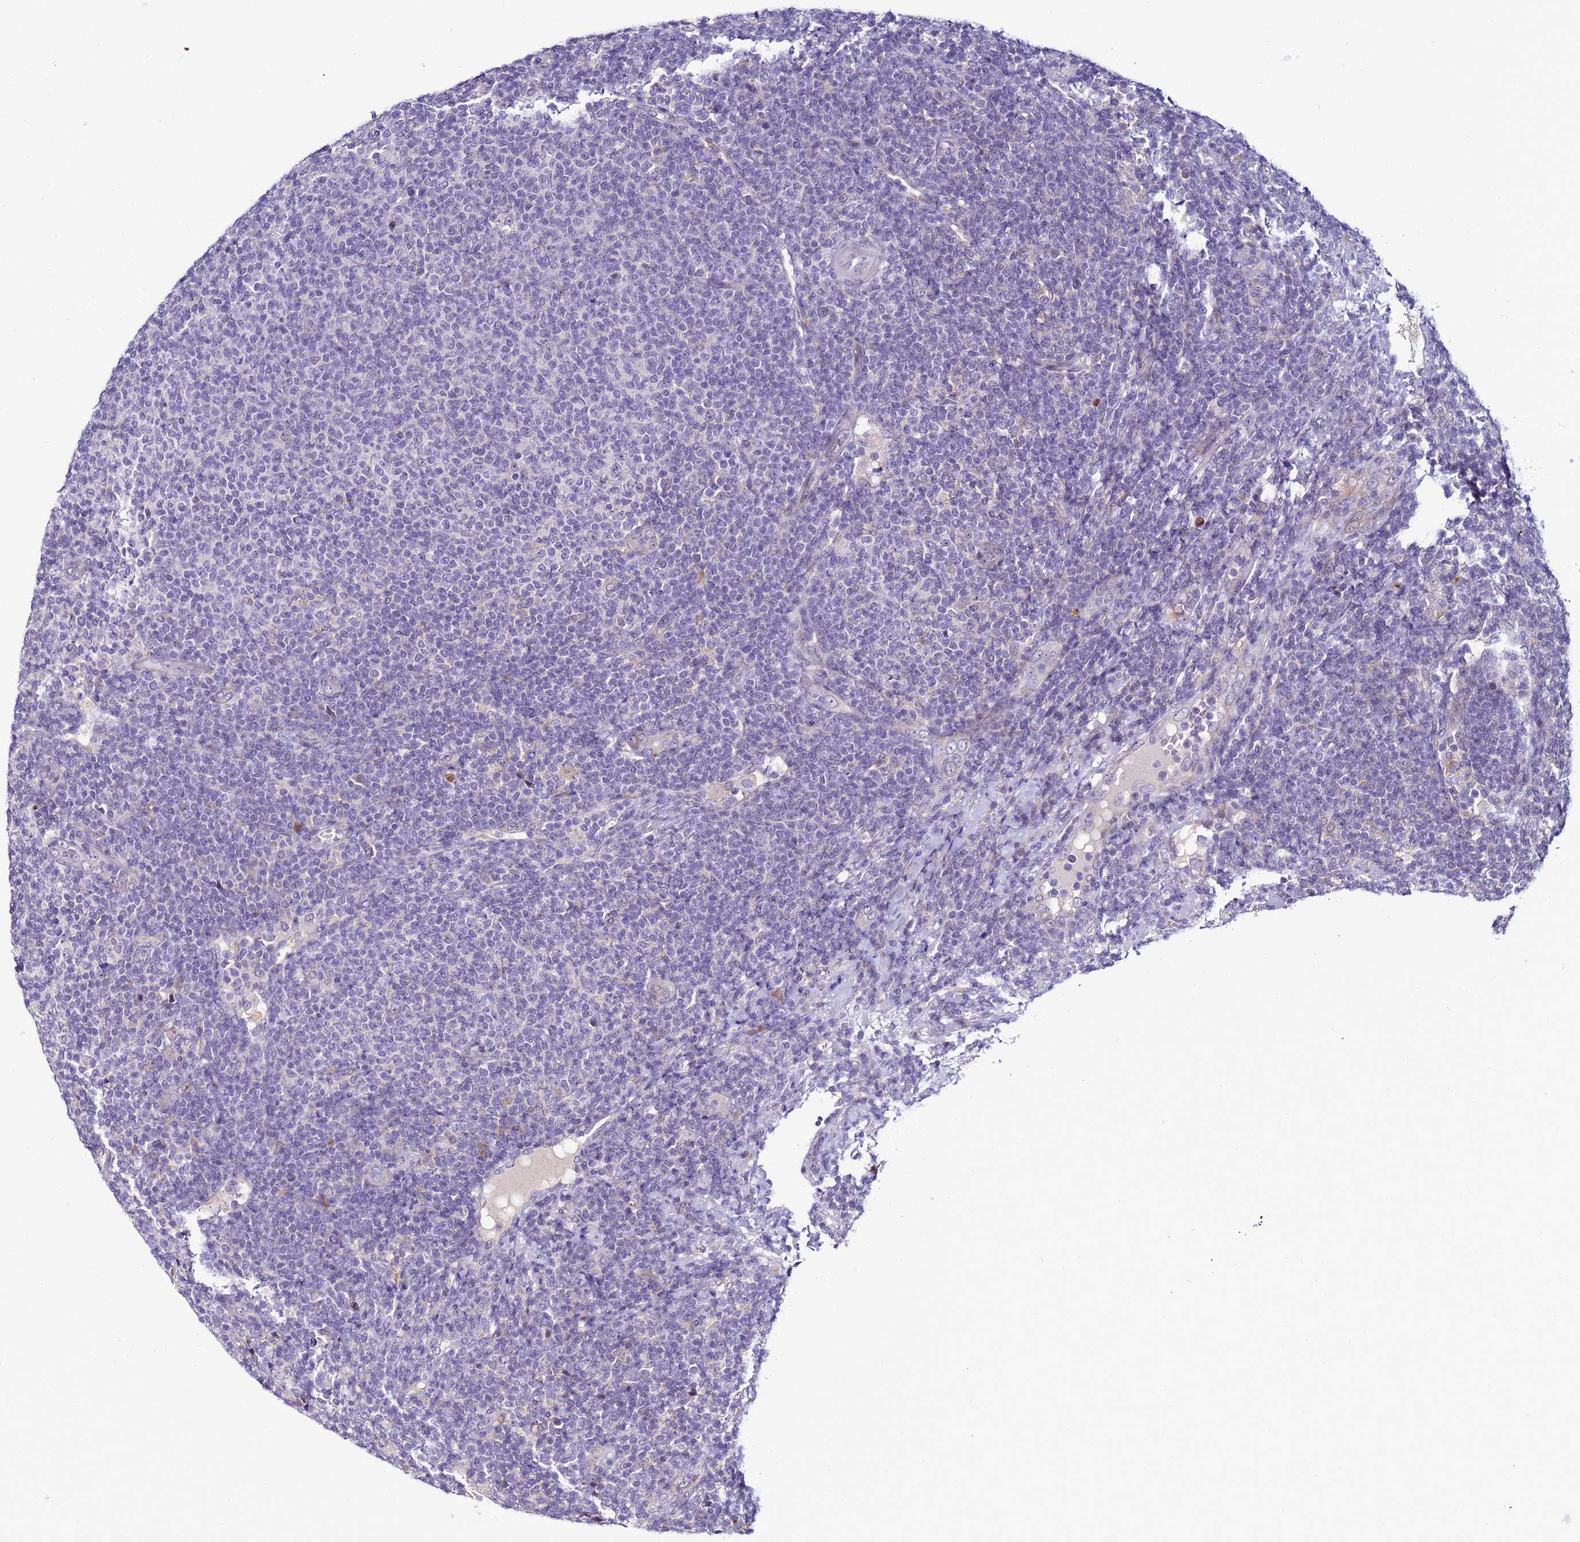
{"staining": {"intensity": "negative", "quantity": "none", "location": "none"}, "tissue": "lymphoma", "cell_type": "Tumor cells", "image_type": "cancer", "snomed": [{"axis": "morphology", "description": "Malignant lymphoma, non-Hodgkin's type, Low grade"}, {"axis": "topography", "description": "Lymph node"}], "caption": "DAB (3,3'-diaminobenzidine) immunohistochemical staining of human lymphoma displays no significant positivity in tumor cells.", "gene": "NOL8", "patient": {"sex": "male", "age": 66}}